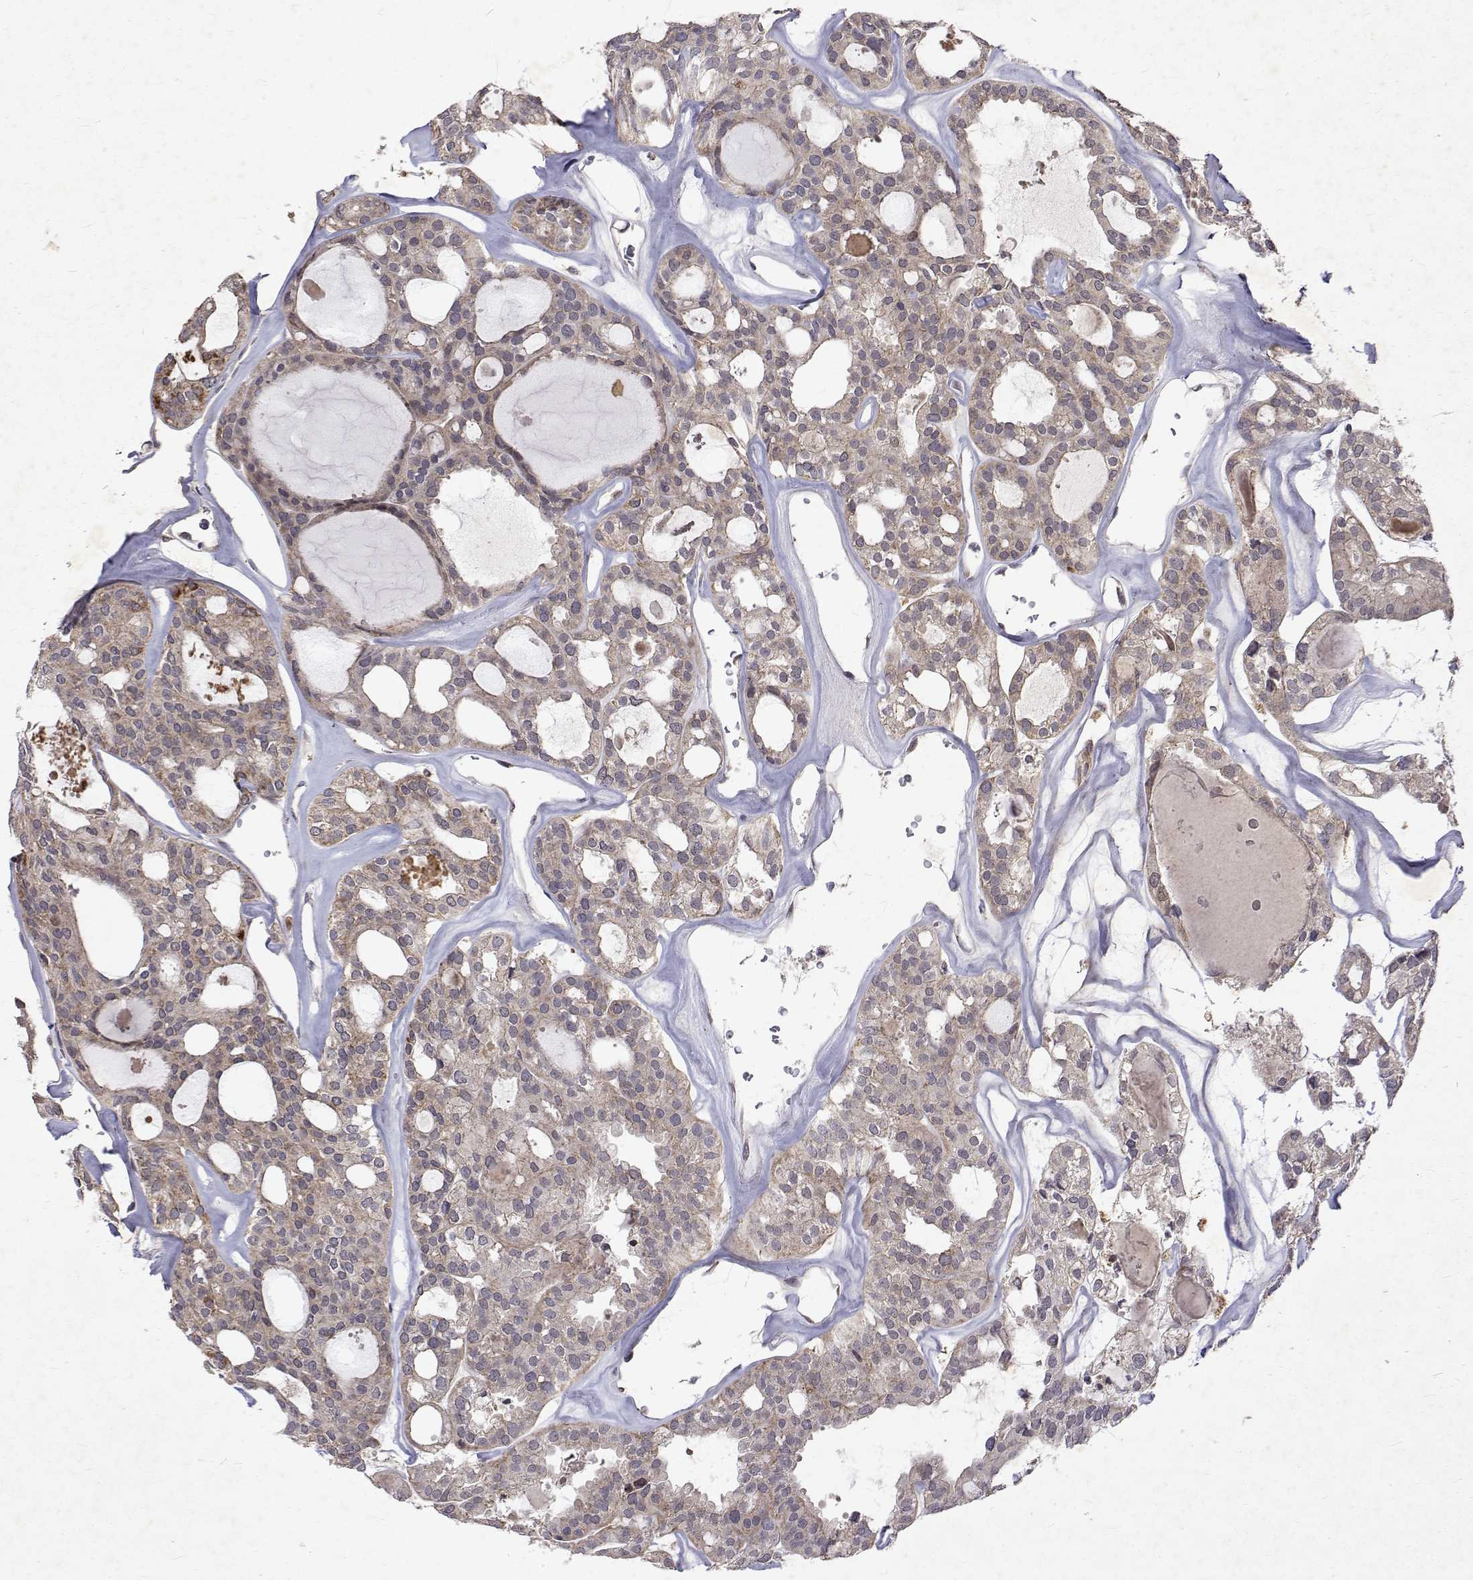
{"staining": {"intensity": "weak", "quantity": "25%-75%", "location": "cytoplasmic/membranous"}, "tissue": "thyroid cancer", "cell_type": "Tumor cells", "image_type": "cancer", "snomed": [{"axis": "morphology", "description": "Follicular adenoma carcinoma, NOS"}, {"axis": "topography", "description": "Thyroid gland"}], "caption": "Protein expression analysis of human thyroid follicular adenoma carcinoma reveals weak cytoplasmic/membranous expression in about 25%-75% of tumor cells.", "gene": "ALKBH8", "patient": {"sex": "male", "age": 75}}